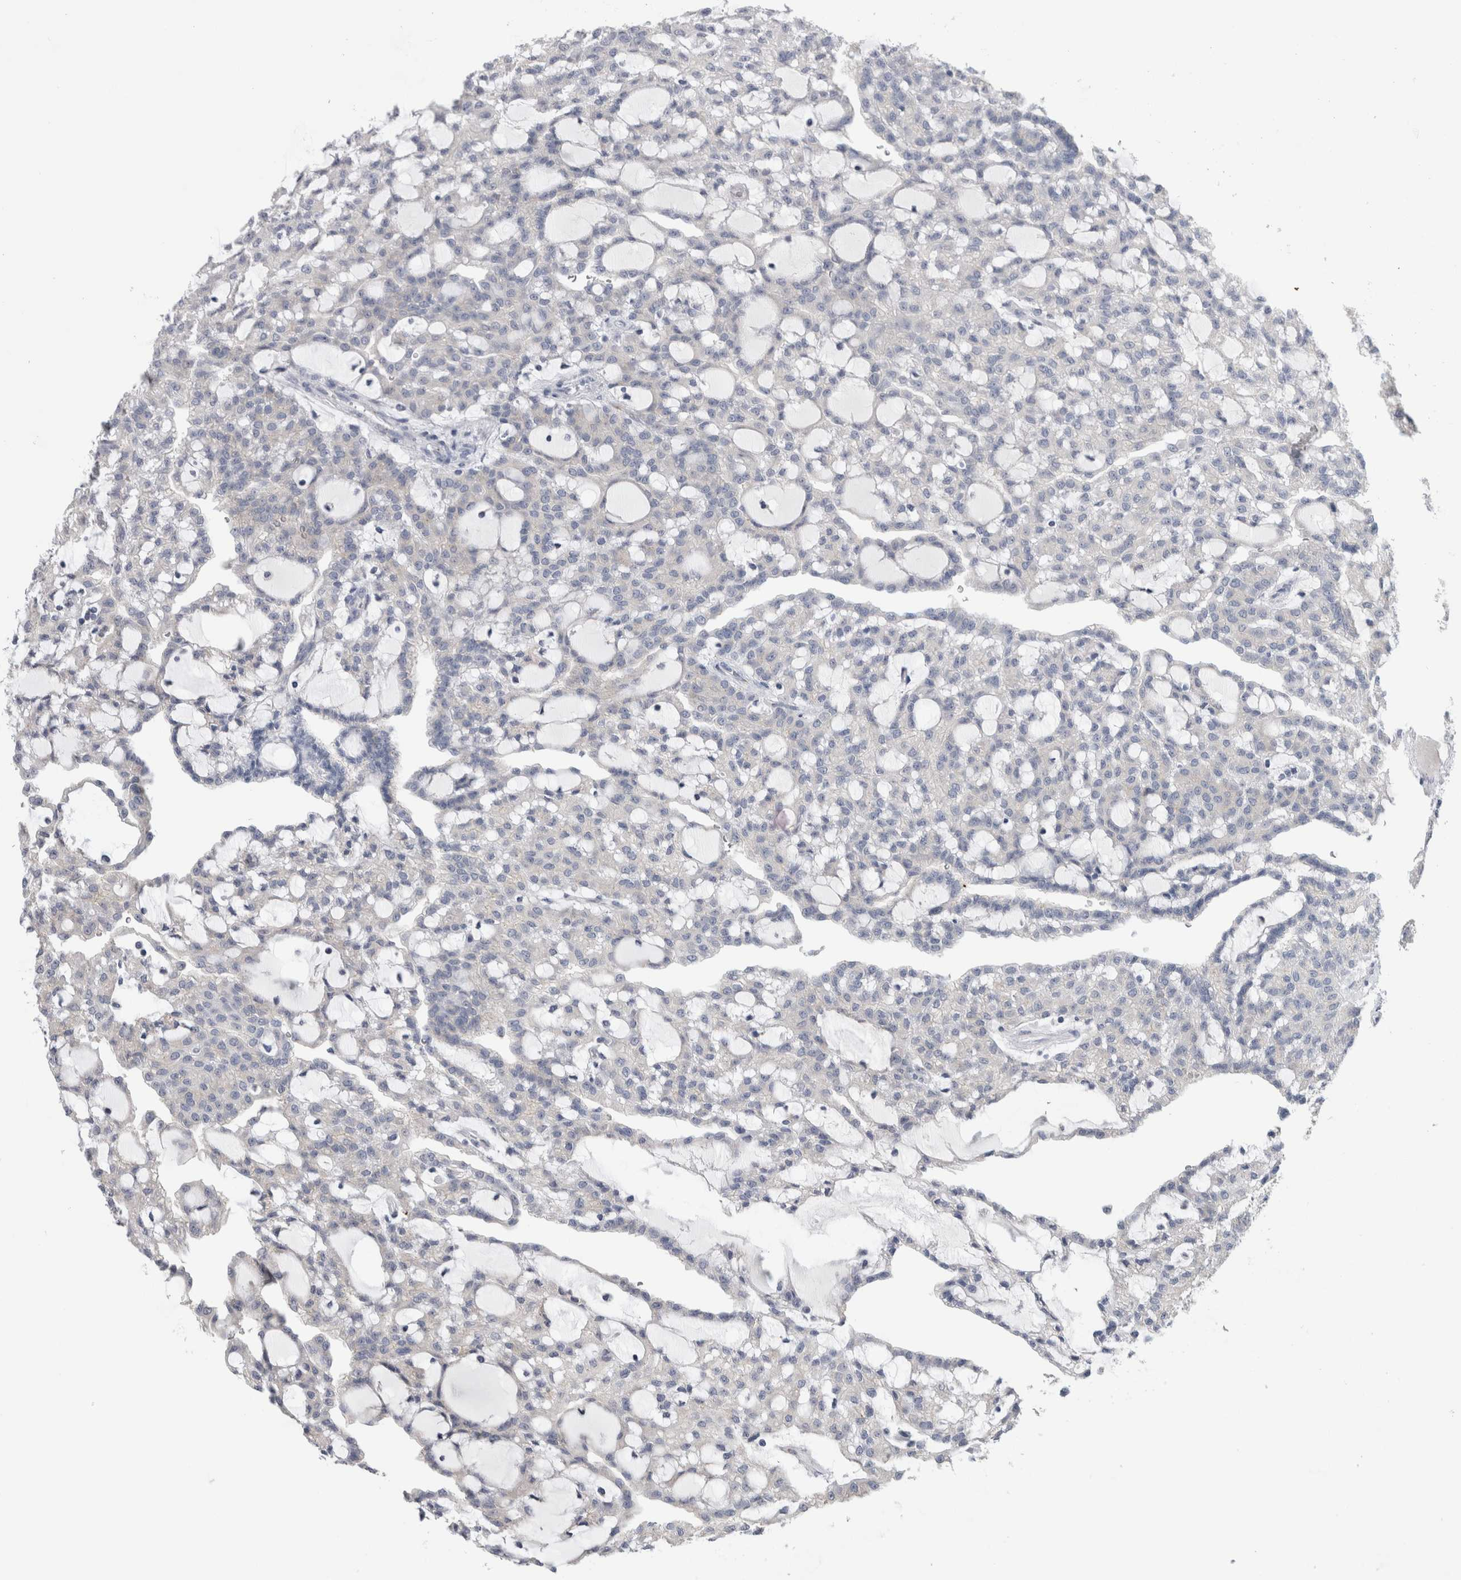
{"staining": {"intensity": "negative", "quantity": "none", "location": "none"}, "tissue": "renal cancer", "cell_type": "Tumor cells", "image_type": "cancer", "snomed": [{"axis": "morphology", "description": "Adenocarcinoma, NOS"}, {"axis": "topography", "description": "Kidney"}], "caption": "Immunohistochemistry micrograph of neoplastic tissue: human adenocarcinoma (renal) stained with DAB (3,3'-diaminobenzidine) shows no significant protein positivity in tumor cells.", "gene": "AKAP9", "patient": {"sex": "male", "age": 63}}